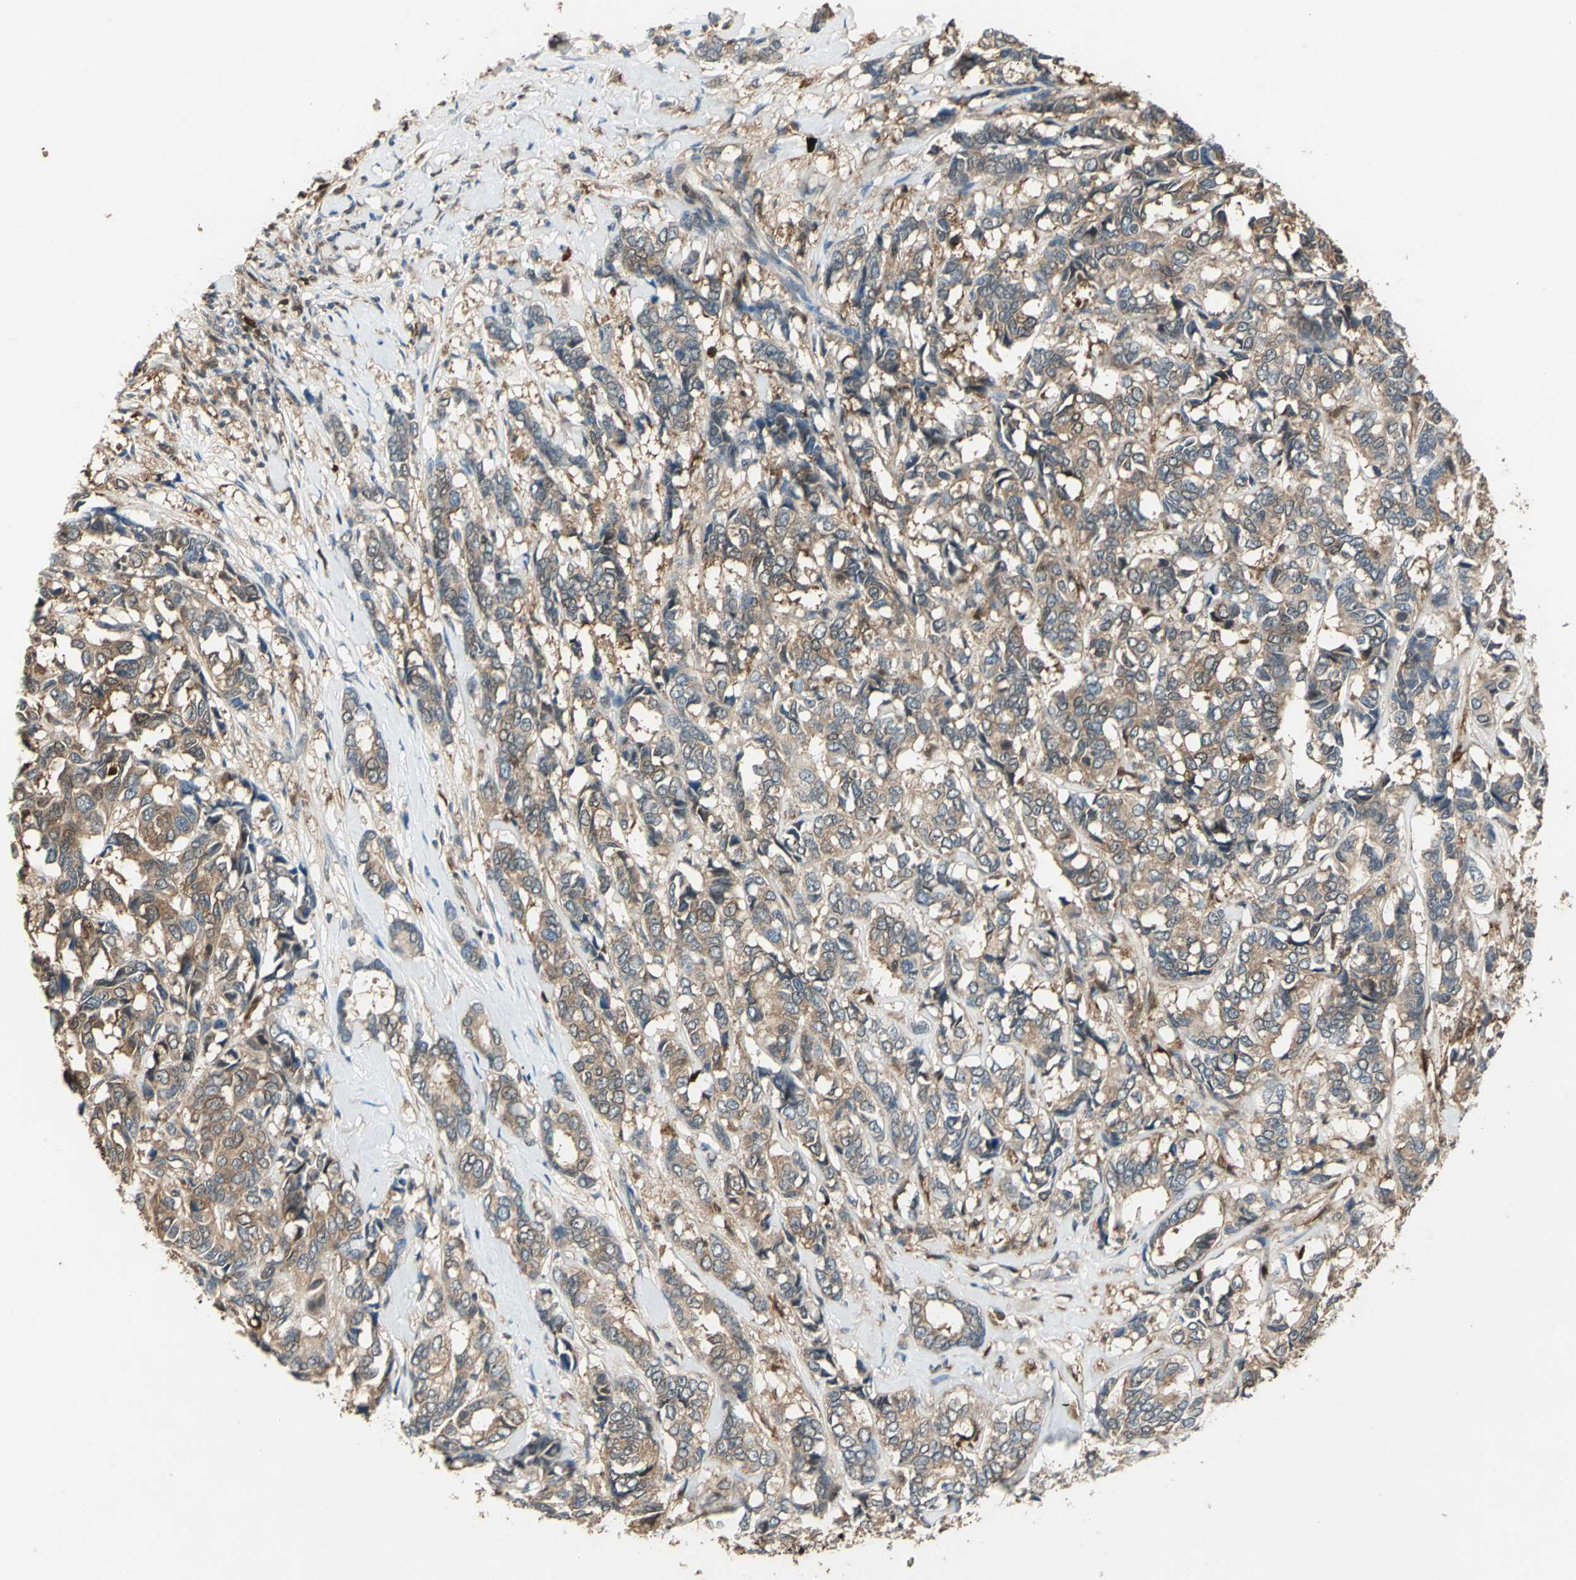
{"staining": {"intensity": "moderate", "quantity": ">75%", "location": "cytoplasmic/membranous"}, "tissue": "breast cancer", "cell_type": "Tumor cells", "image_type": "cancer", "snomed": [{"axis": "morphology", "description": "Duct carcinoma"}, {"axis": "topography", "description": "Breast"}], "caption": "High-power microscopy captured an immunohistochemistry (IHC) photomicrograph of infiltrating ductal carcinoma (breast), revealing moderate cytoplasmic/membranous positivity in about >75% of tumor cells.", "gene": "RRM2B", "patient": {"sex": "female", "age": 87}}